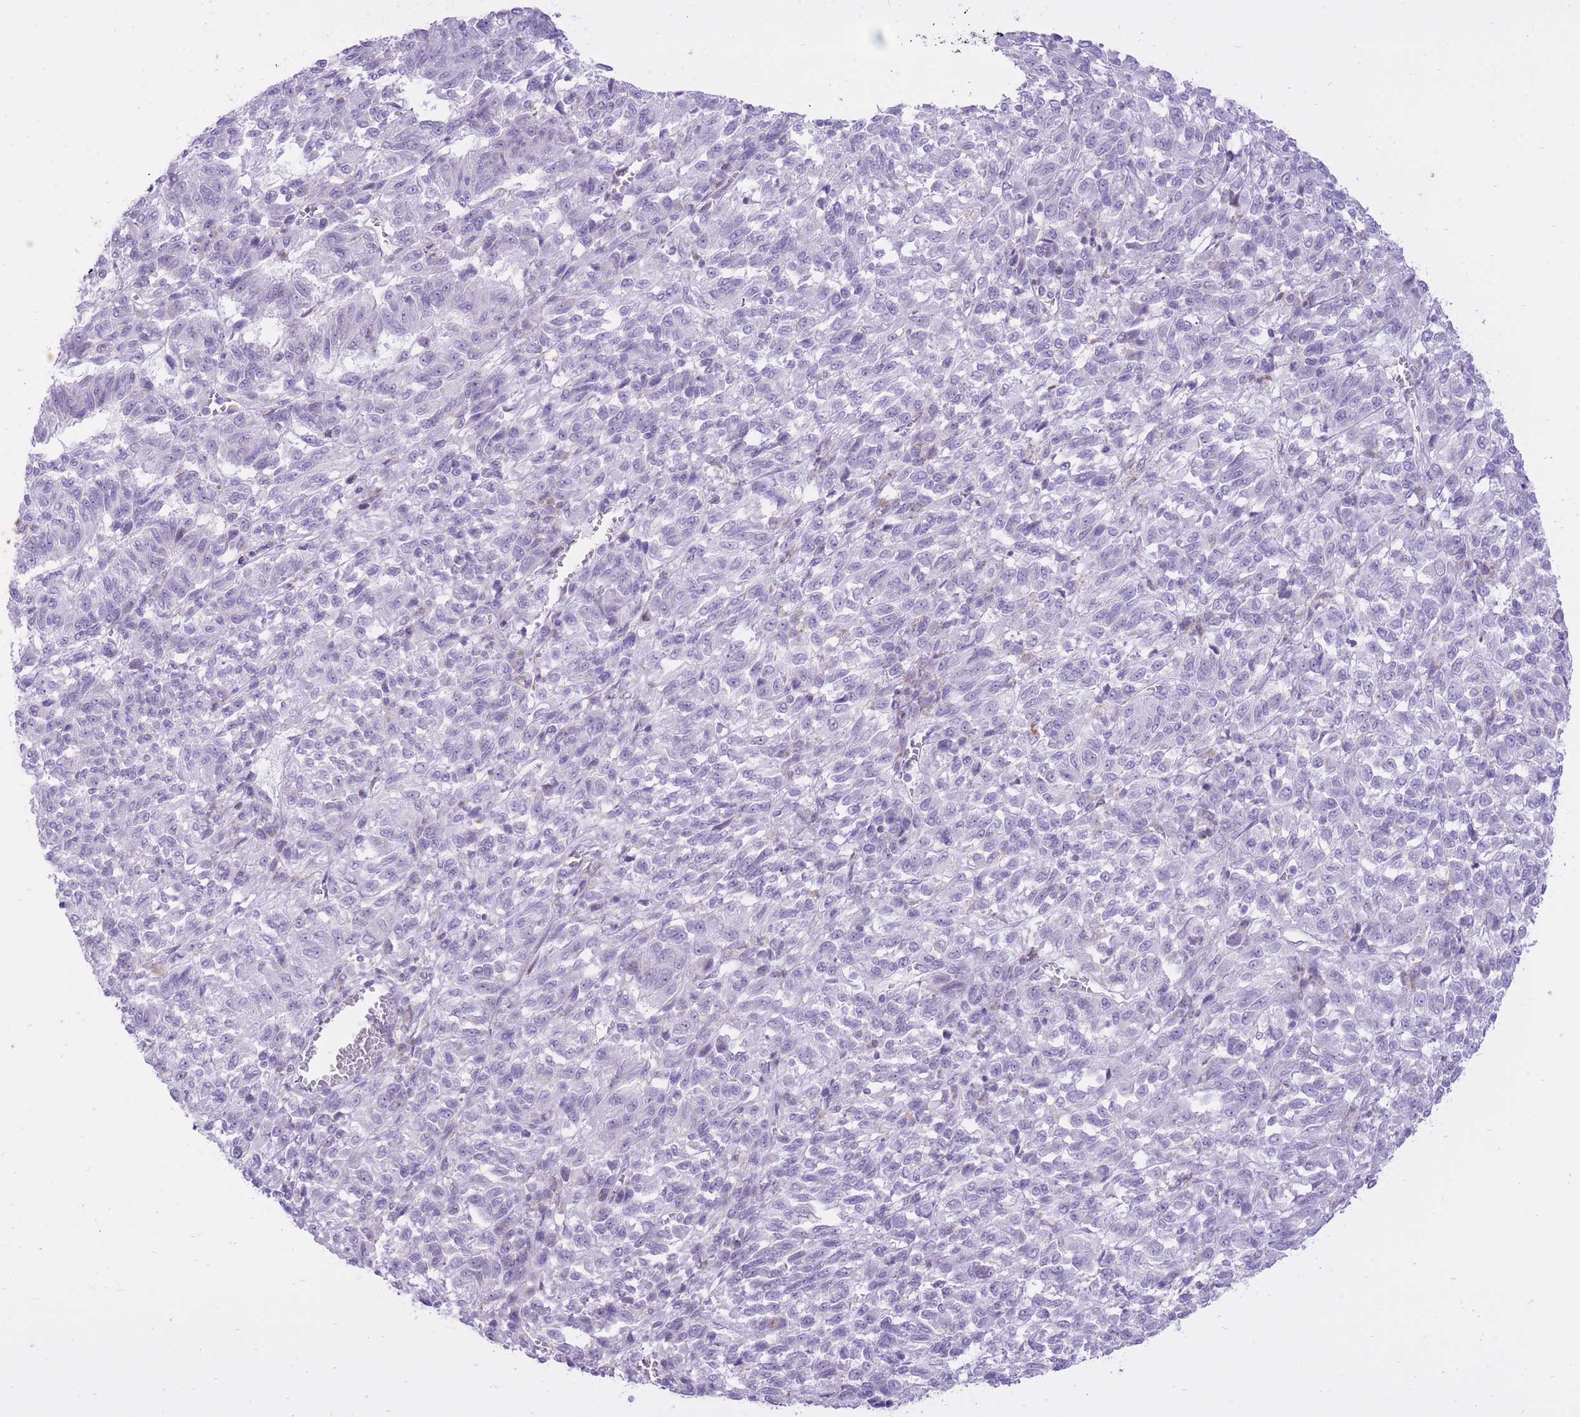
{"staining": {"intensity": "negative", "quantity": "none", "location": "none"}, "tissue": "melanoma", "cell_type": "Tumor cells", "image_type": "cancer", "snomed": [{"axis": "morphology", "description": "Malignant melanoma, Metastatic site"}, {"axis": "topography", "description": "Lung"}], "caption": "Immunohistochemistry of human malignant melanoma (metastatic site) displays no positivity in tumor cells.", "gene": "DENND2D", "patient": {"sex": "male", "age": 64}}